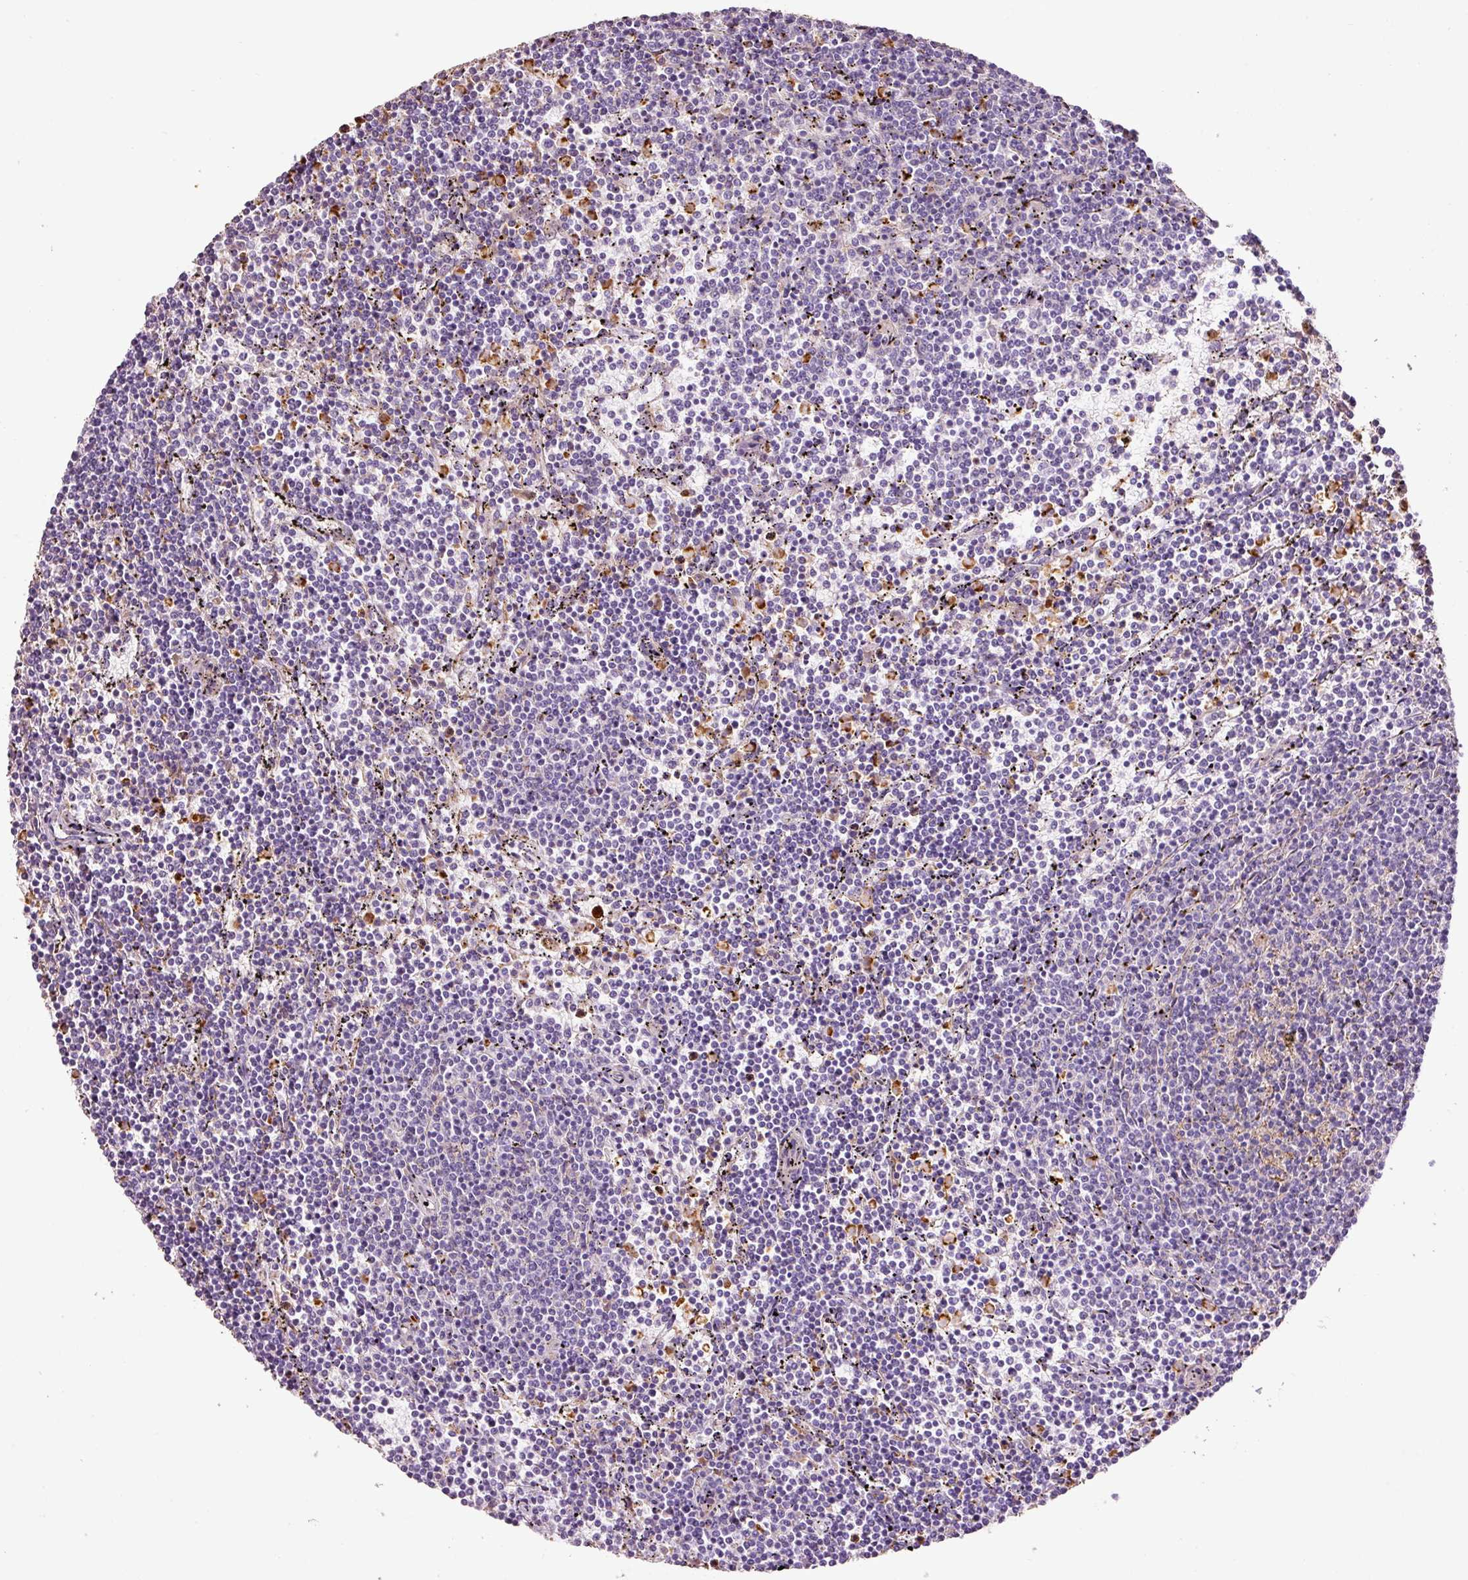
{"staining": {"intensity": "negative", "quantity": "none", "location": "none"}, "tissue": "lymphoma", "cell_type": "Tumor cells", "image_type": "cancer", "snomed": [{"axis": "morphology", "description": "Malignant lymphoma, non-Hodgkin's type, Low grade"}, {"axis": "topography", "description": "Spleen"}], "caption": "Tumor cells show no significant protein staining in malignant lymphoma, non-Hodgkin's type (low-grade).", "gene": "TMC8", "patient": {"sex": "female", "age": 50}}